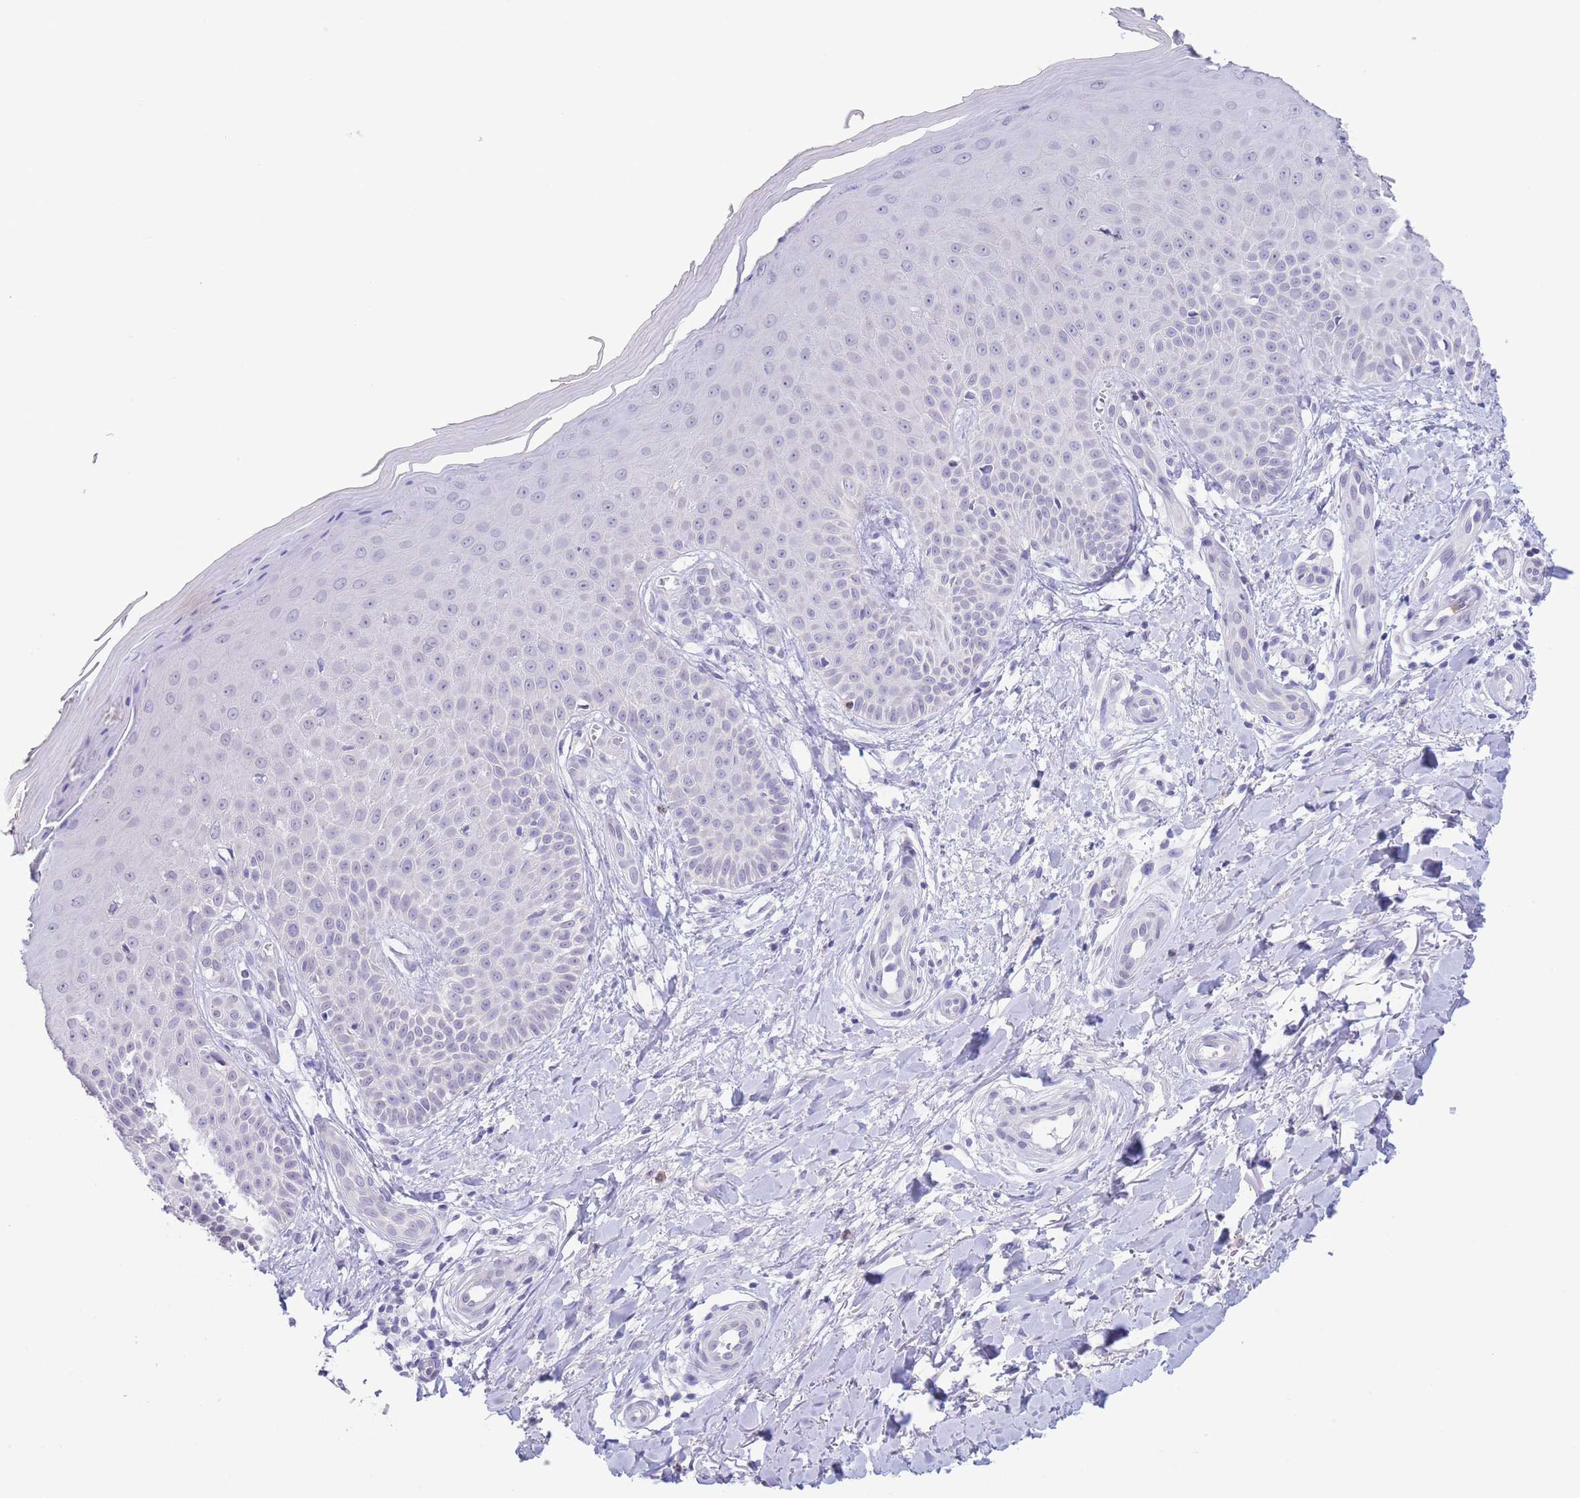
{"staining": {"intensity": "negative", "quantity": "none", "location": "none"}, "tissue": "skin", "cell_type": "Fibroblasts", "image_type": "normal", "snomed": [{"axis": "morphology", "description": "Normal tissue, NOS"}, {"axis": "topography", "description": "Skin"}], "caption": "Human skin stained for a protein using IHC reveals no staining in fibroblasts.", "gene": "LCLAT1", "patient": {"sex": "male", "age": 81}}